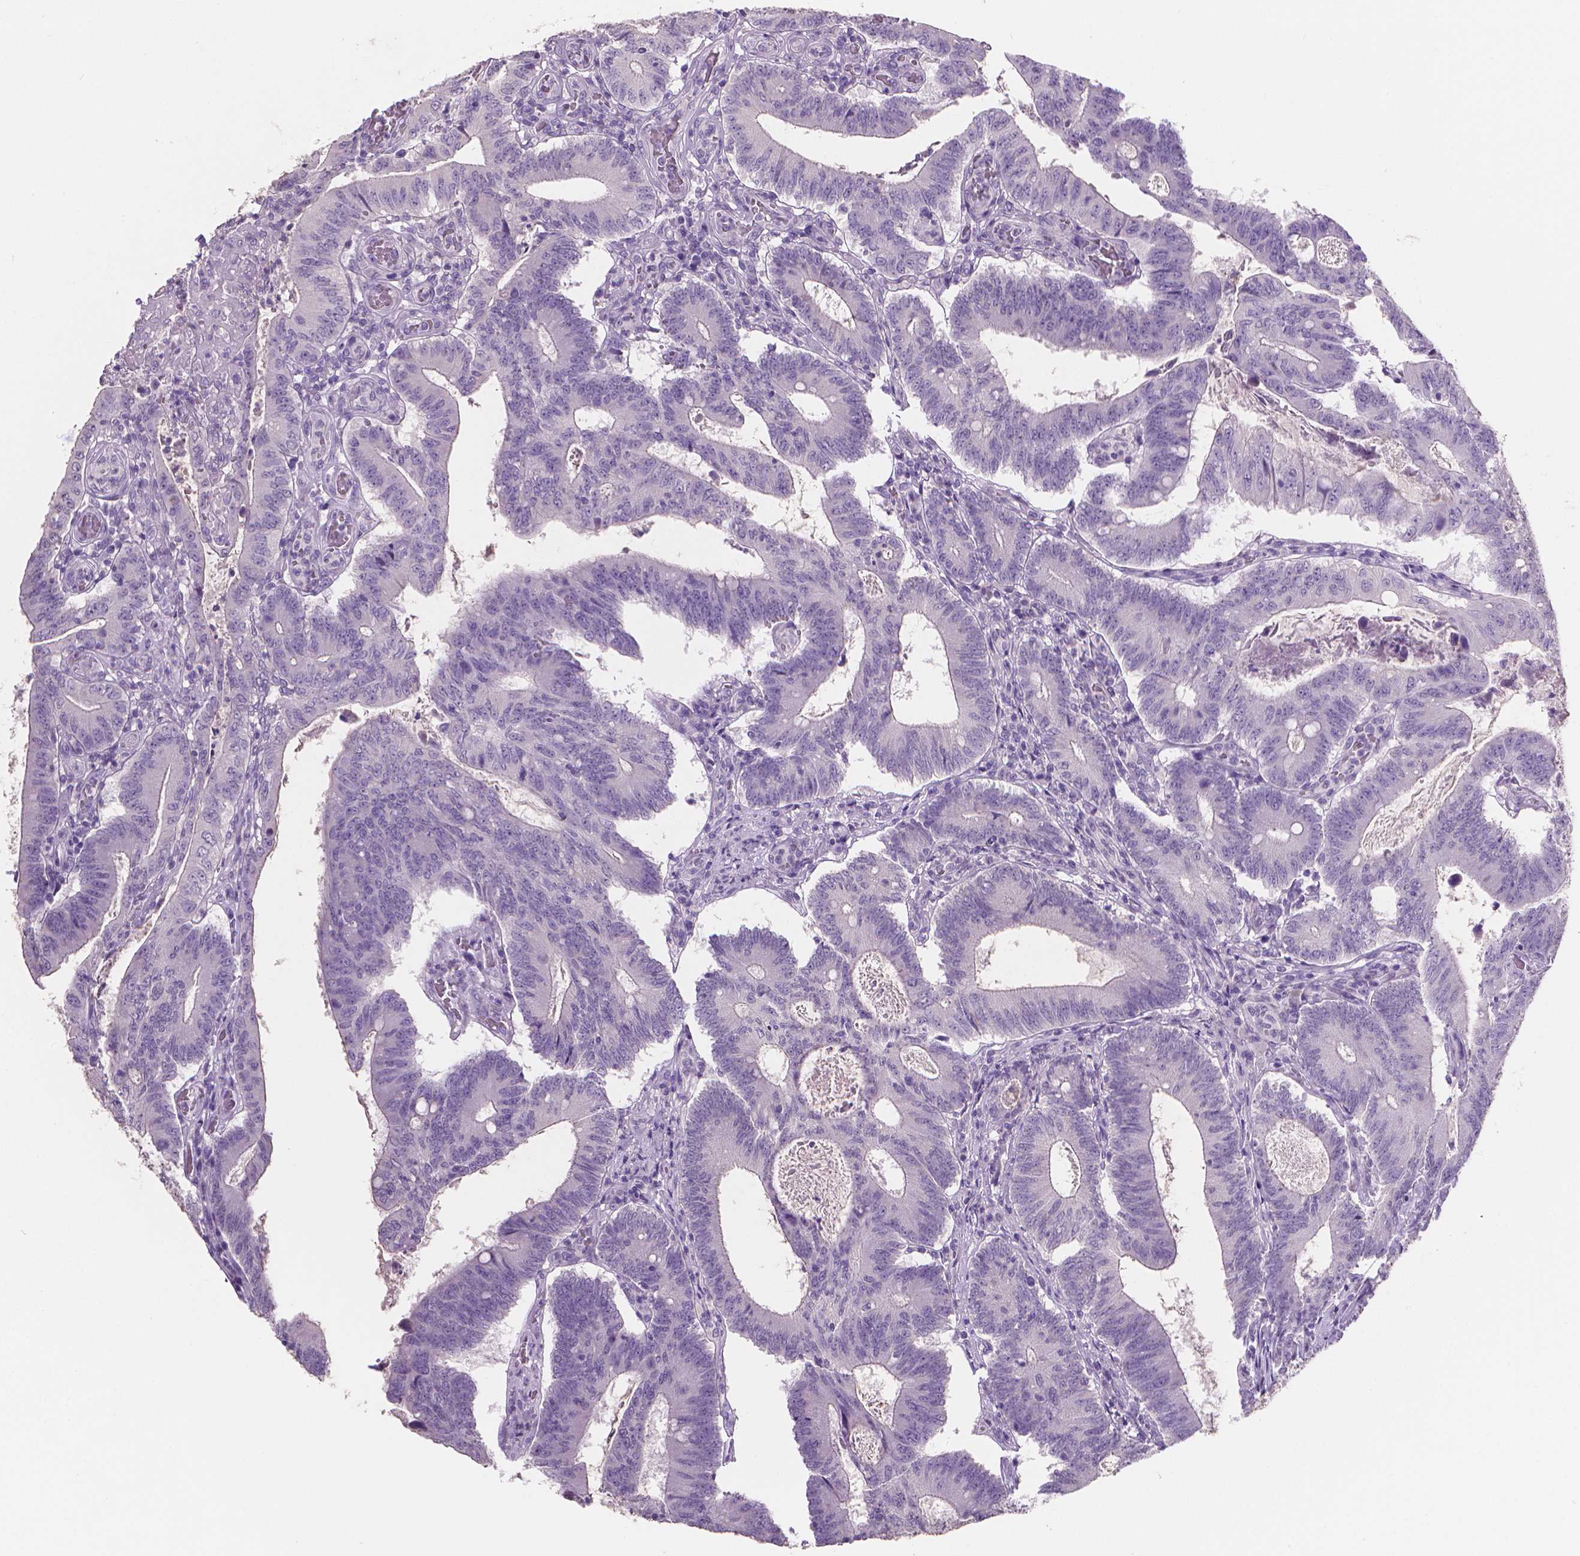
{"staining": {"intensity": "negative", "quantity": "none", "location": "none"}, "tissue": "colorectal cancer", "cell_type": "Tumor cells", "image_type": "cancer", "snomed": [{"axis": "morphology", "description": "Adenocarcinoma, NOS"}, {"axis": "topography", "description": "Colon"}], "caption": "An image of human adenocarcinoma (colorectal) is negative for staining in tumor cells. (Immunohistochemistry, brightfield microscopy, high magnification).", "gene": "TNNI2", "patient": {"sex": "female", "age": 70}}